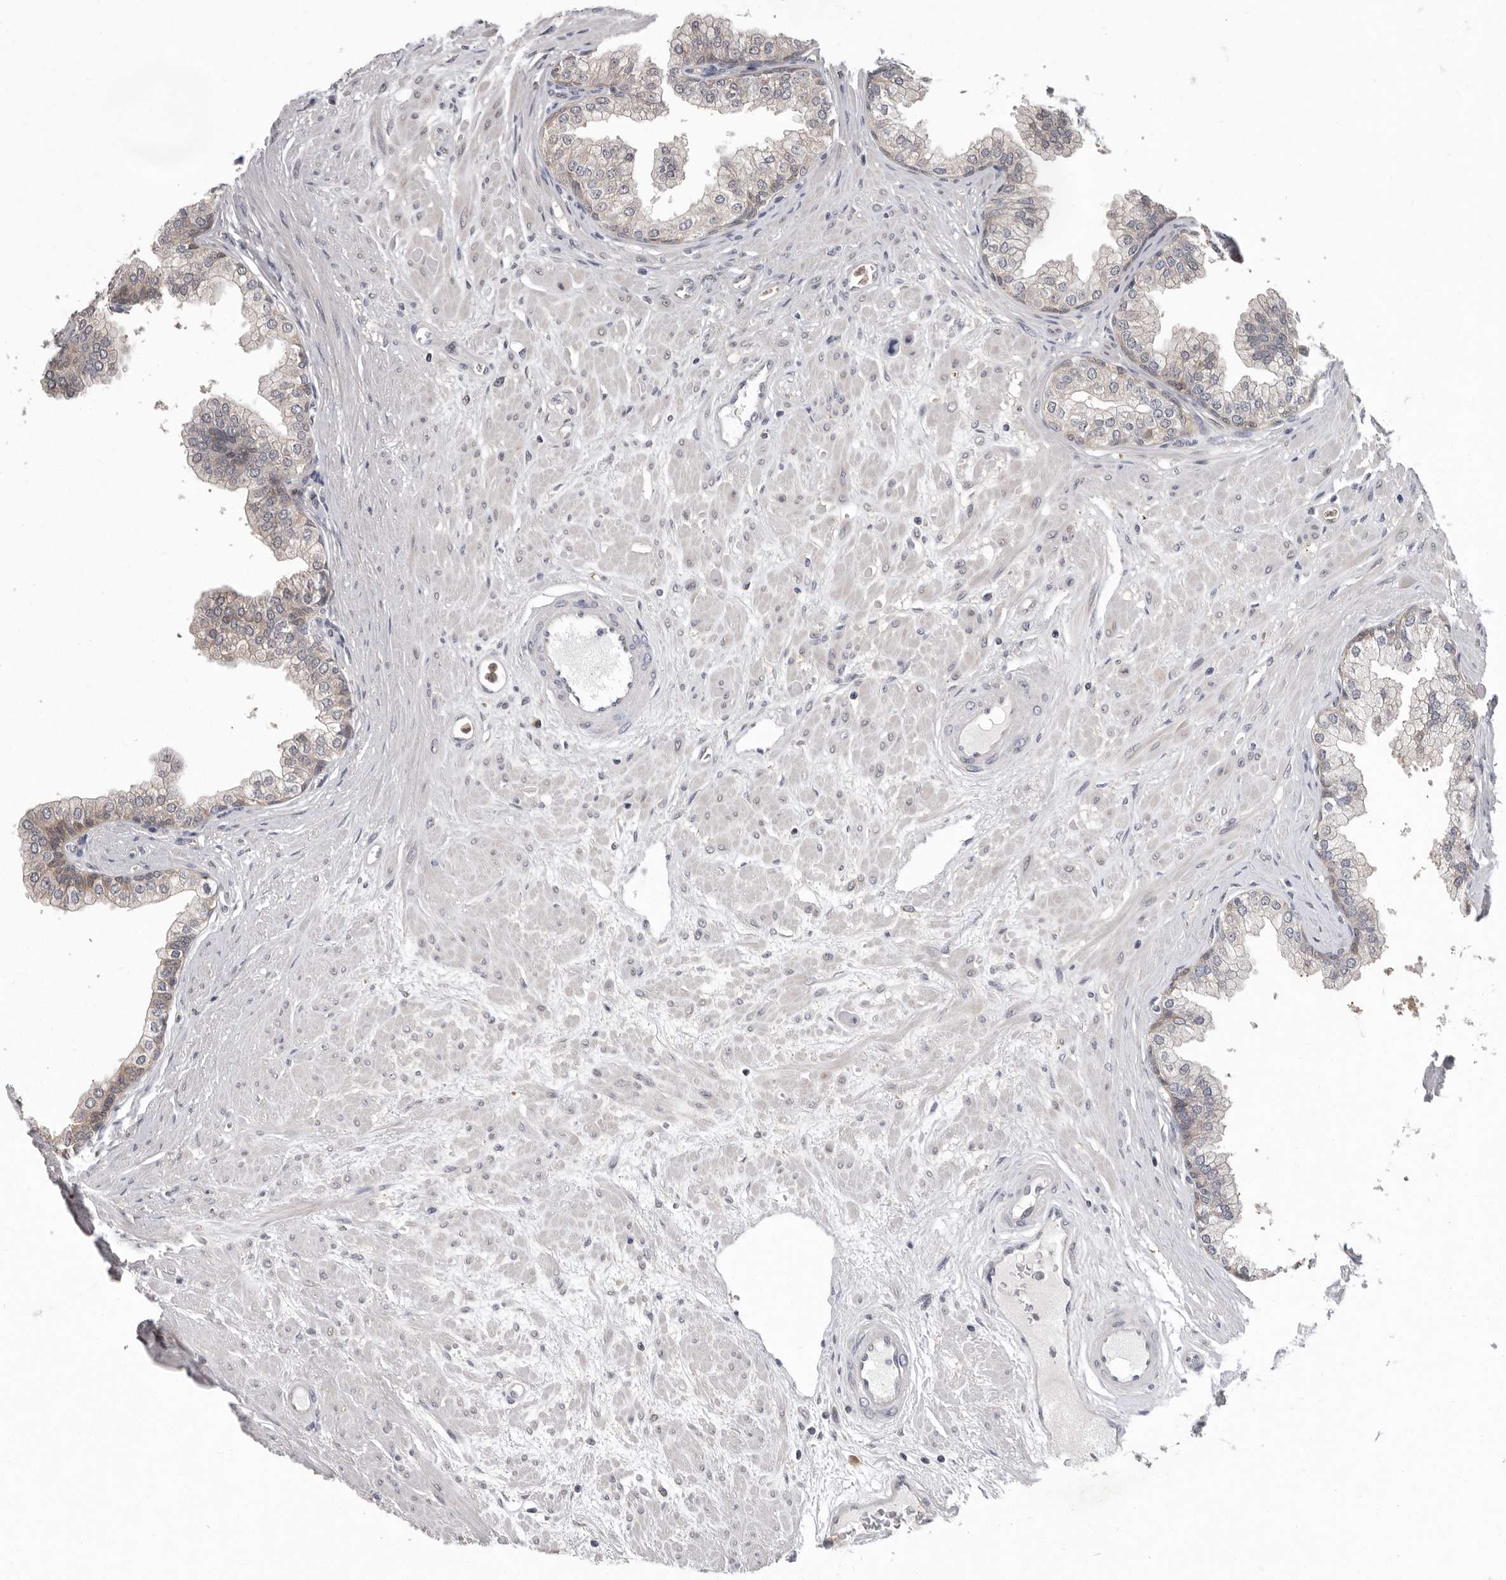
{"staining": {"intensity": "weak", "quantity": "25%-75%", "location": "cytoplasmic/membranous"}, "tissue": "prostate", "cell_type": "Glandular cells", "image_type": "normal", "snomed": [{"axis": "morphology", "description": "Normal tissue, NOS"}, {"axis": "morphology", "description": "Urothelial carcinoma, Low grade"}, {"axis": "topography", "description": "Urinary bladder"}, {"axis": "topography", "description": "Prostate"}], "caption": "IHC staining of normal prostate, which shows low levels of weak cytoplasmic/membranous expression in approximately 25%-75% of glandular cells indicating weak cytoplasmic/membranous protein expression. The staining was performed using DAB (3,3'-diaminobenzidine) (brown) for protein detection and nuclei were counterstained in hematoxylin (blue).", "gene": "RALGPS2", "patient": {"sex": "male", "age": 60}}